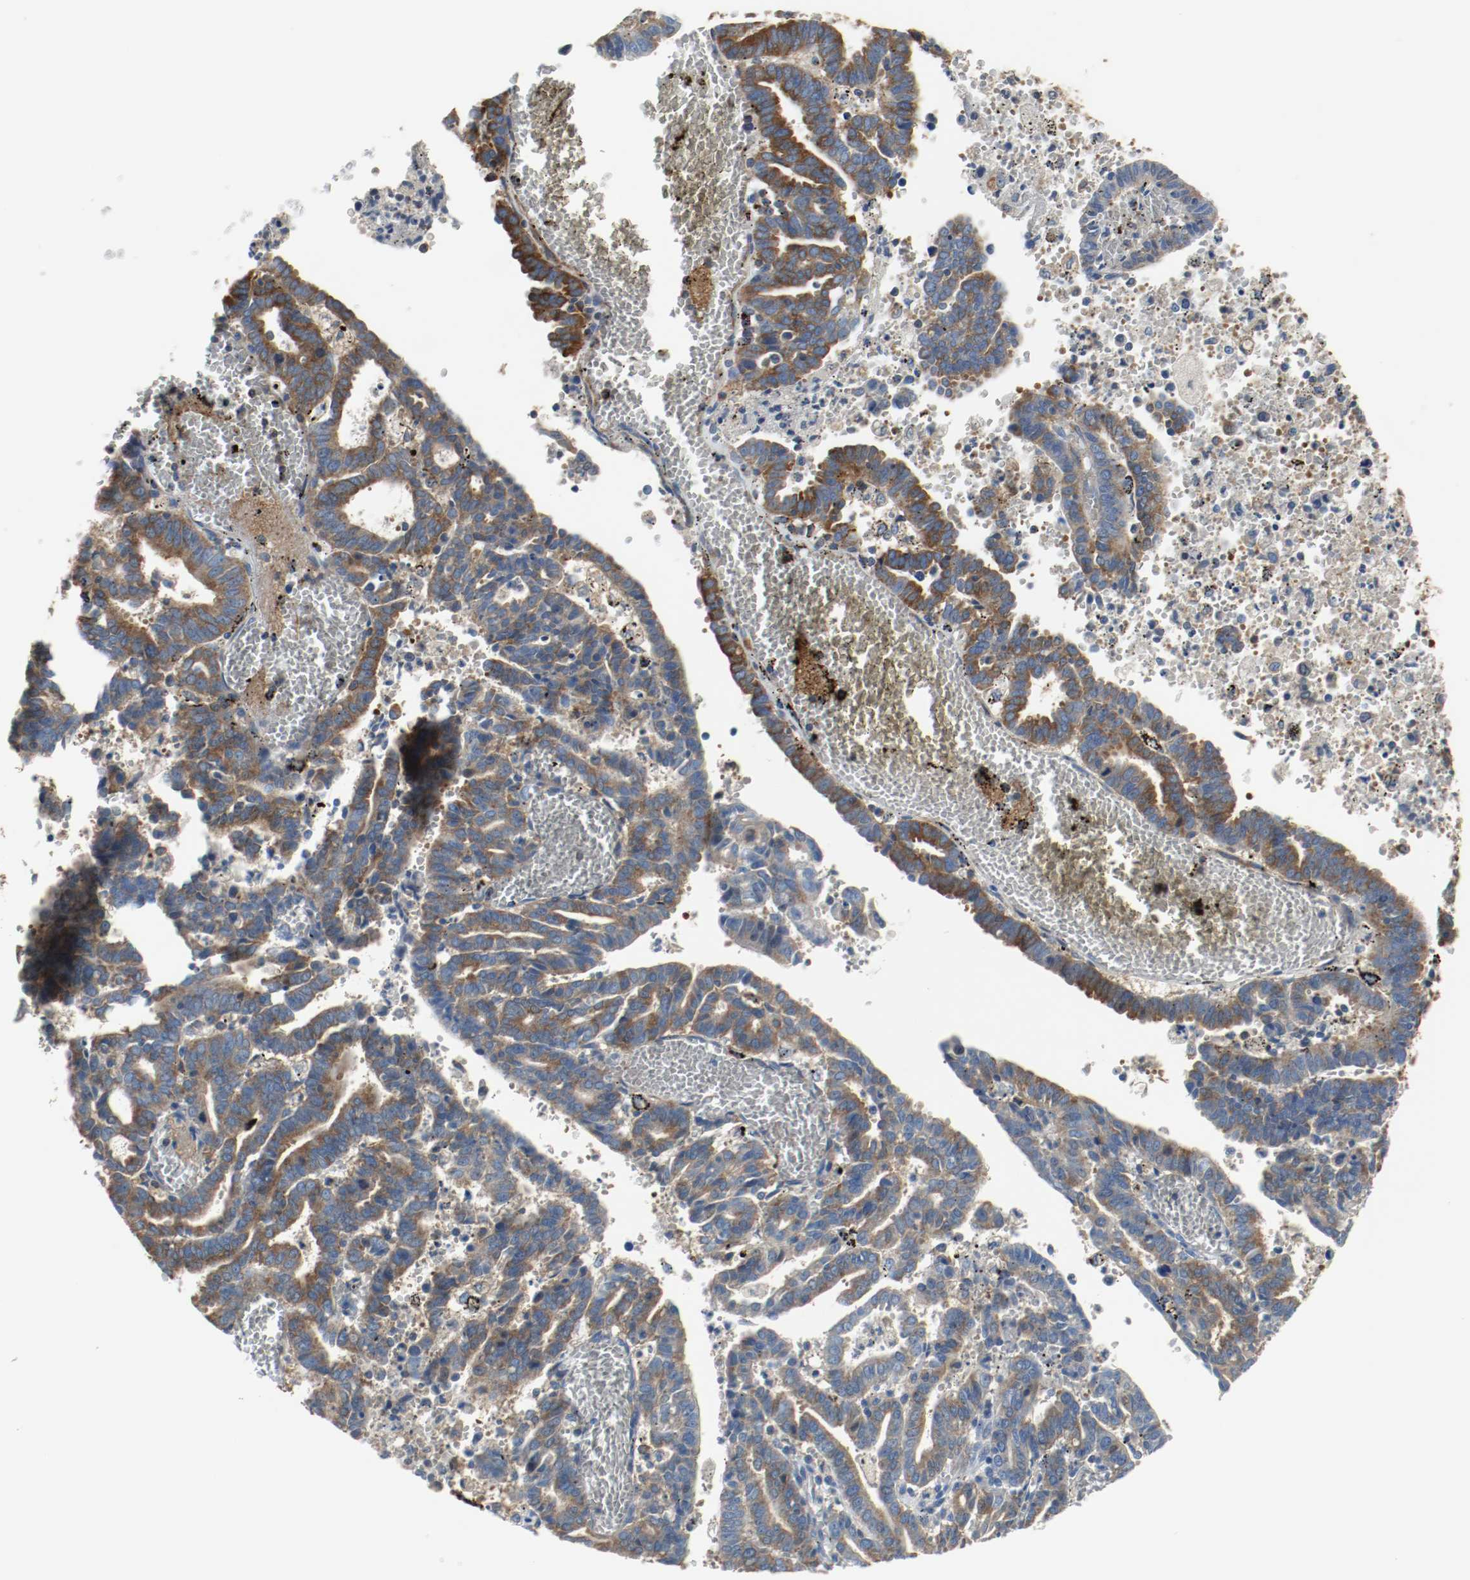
{"staining": {"intensity": "strong", "quantity": ">75%", "location": "cytoplasmic/membranous"}, "tissue": "endometrial cancer", "cell_type": "Tumor cells", "image_type": "cancer", "snomed": [{"axis": "morphology", "description": "Adenocarcinoma, NOS"}, {"axis": "topography", "description": "Uterus"}], "caption": "Endometrial adenocarcinoma was stained to show a protein in brown. There is high levels of strong cytoplasmic/membranous staining in about >75% of tumor cells.", "gene": "TUBA3D", "patient": {"sex": "female", "age": 83}}